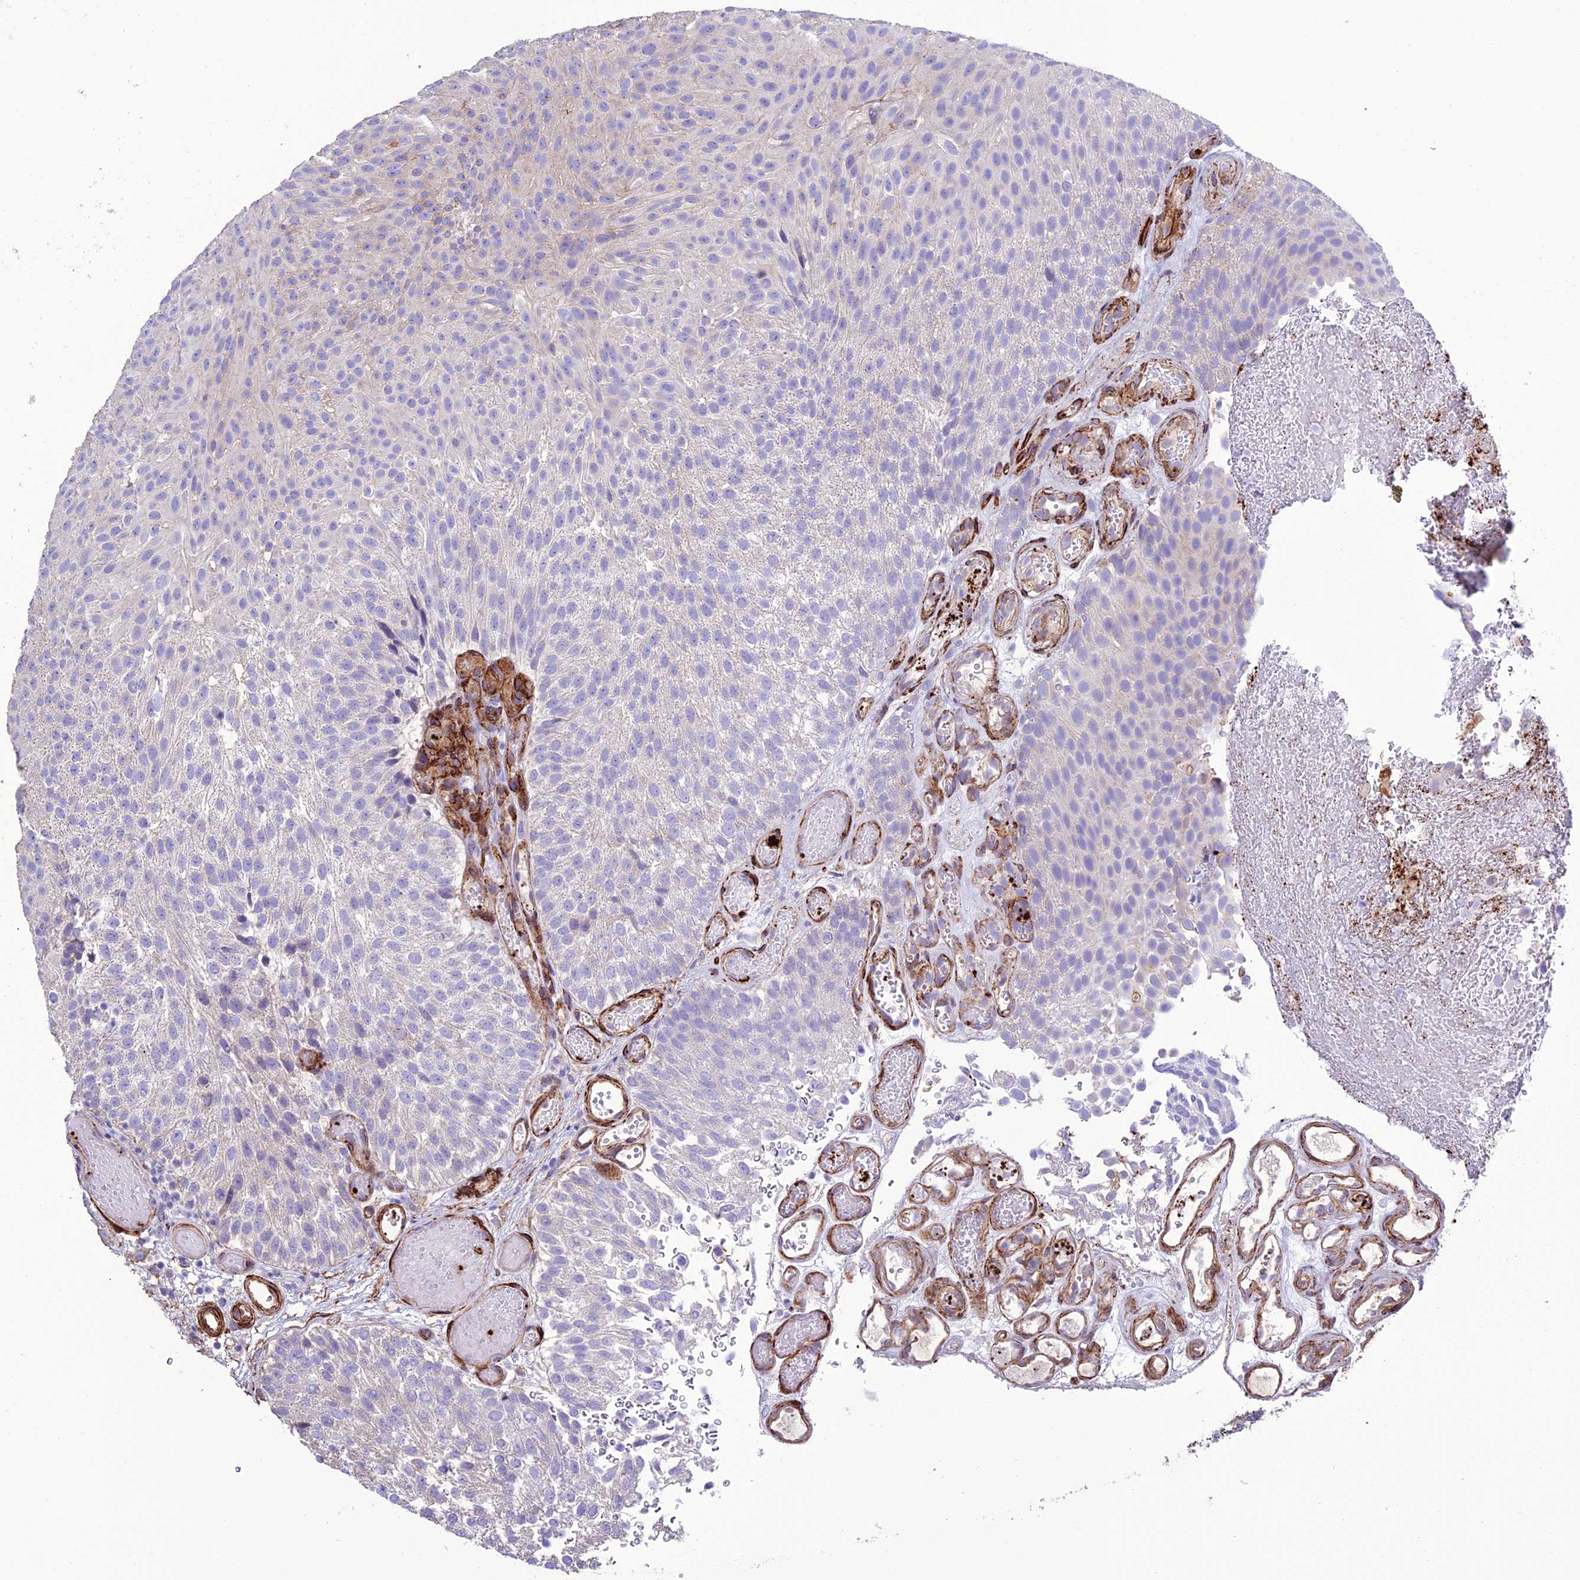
{"staining": {"intensity": "negative", "quantity": "none", "location": "none"}, "tissue": "urothelial cancer", "cell_type": "Tumor cells", "image_type": "cancer", "snomed": [{"axis": "morphology", "description": "Urothelial carcinoma, Low grade"}, {"axis": "topography", "description": "Urinary bladder"}], "caption": "This is an immunohistochemistry (IHC) photomicrograph of urothelial carcinoma (low-grade). There is no positivity in tumor cells.", "gene": "REX1BD", "patient": {"sex": "male", "age": 78}}